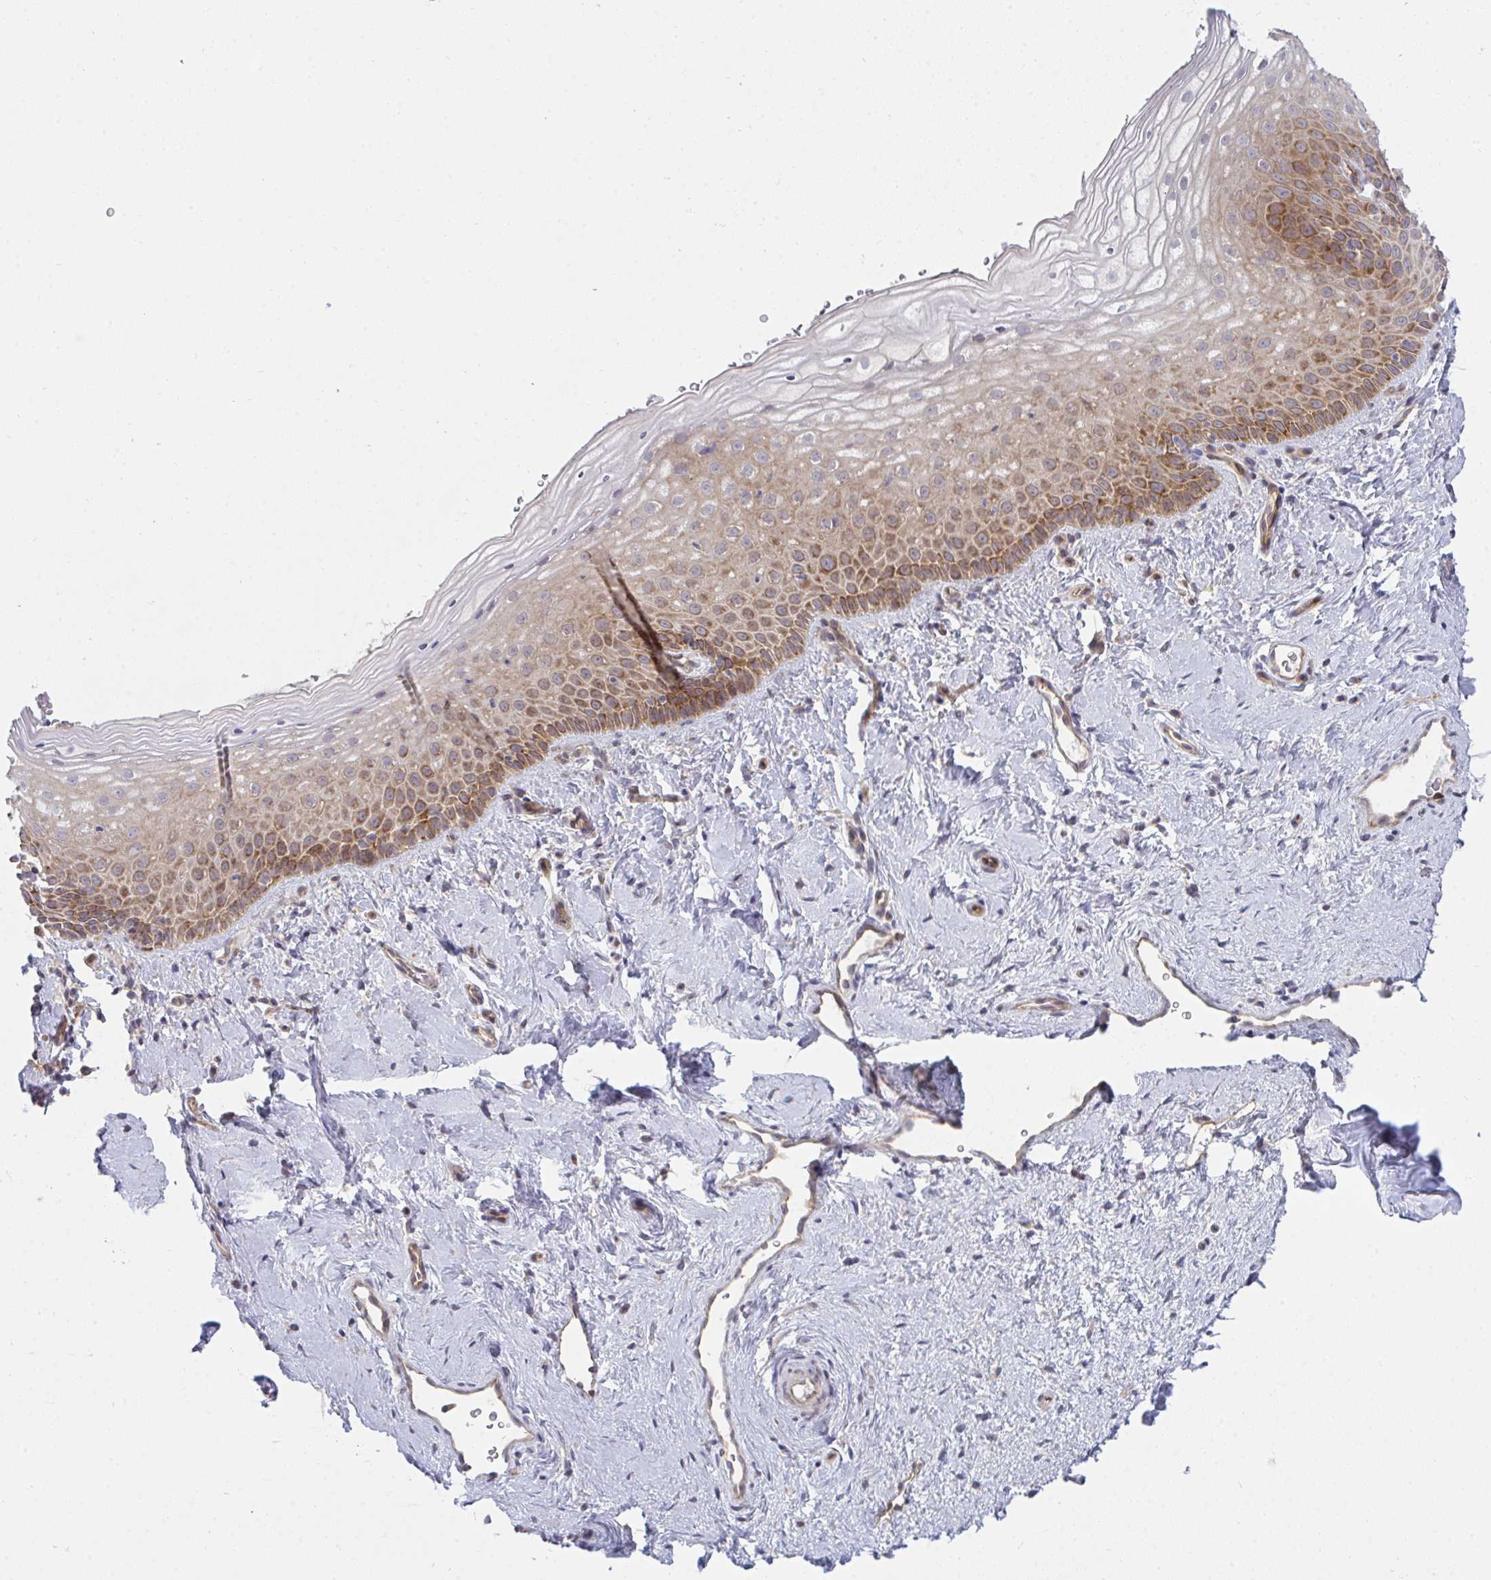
{"staining": {"intensity": "moderate", "quantity": "25%-75%", "location": "cytoplasmic/membranous"}, "tissue": "vagina", "cell_type": "Squamous epithelial cells", "image_type": "normal", "snomed": [{"axis": "morphology", "description": "Normal tissue, NOS"}, {"axis": "topography", "description": "Vagina"}], "caption": "Vagina stained for a protein shows moderate cytoplasmic/membranous positivity in squamous epithelial cells.", "gene": "CASP9", "patient": {"sex": "female", "age": 51}}